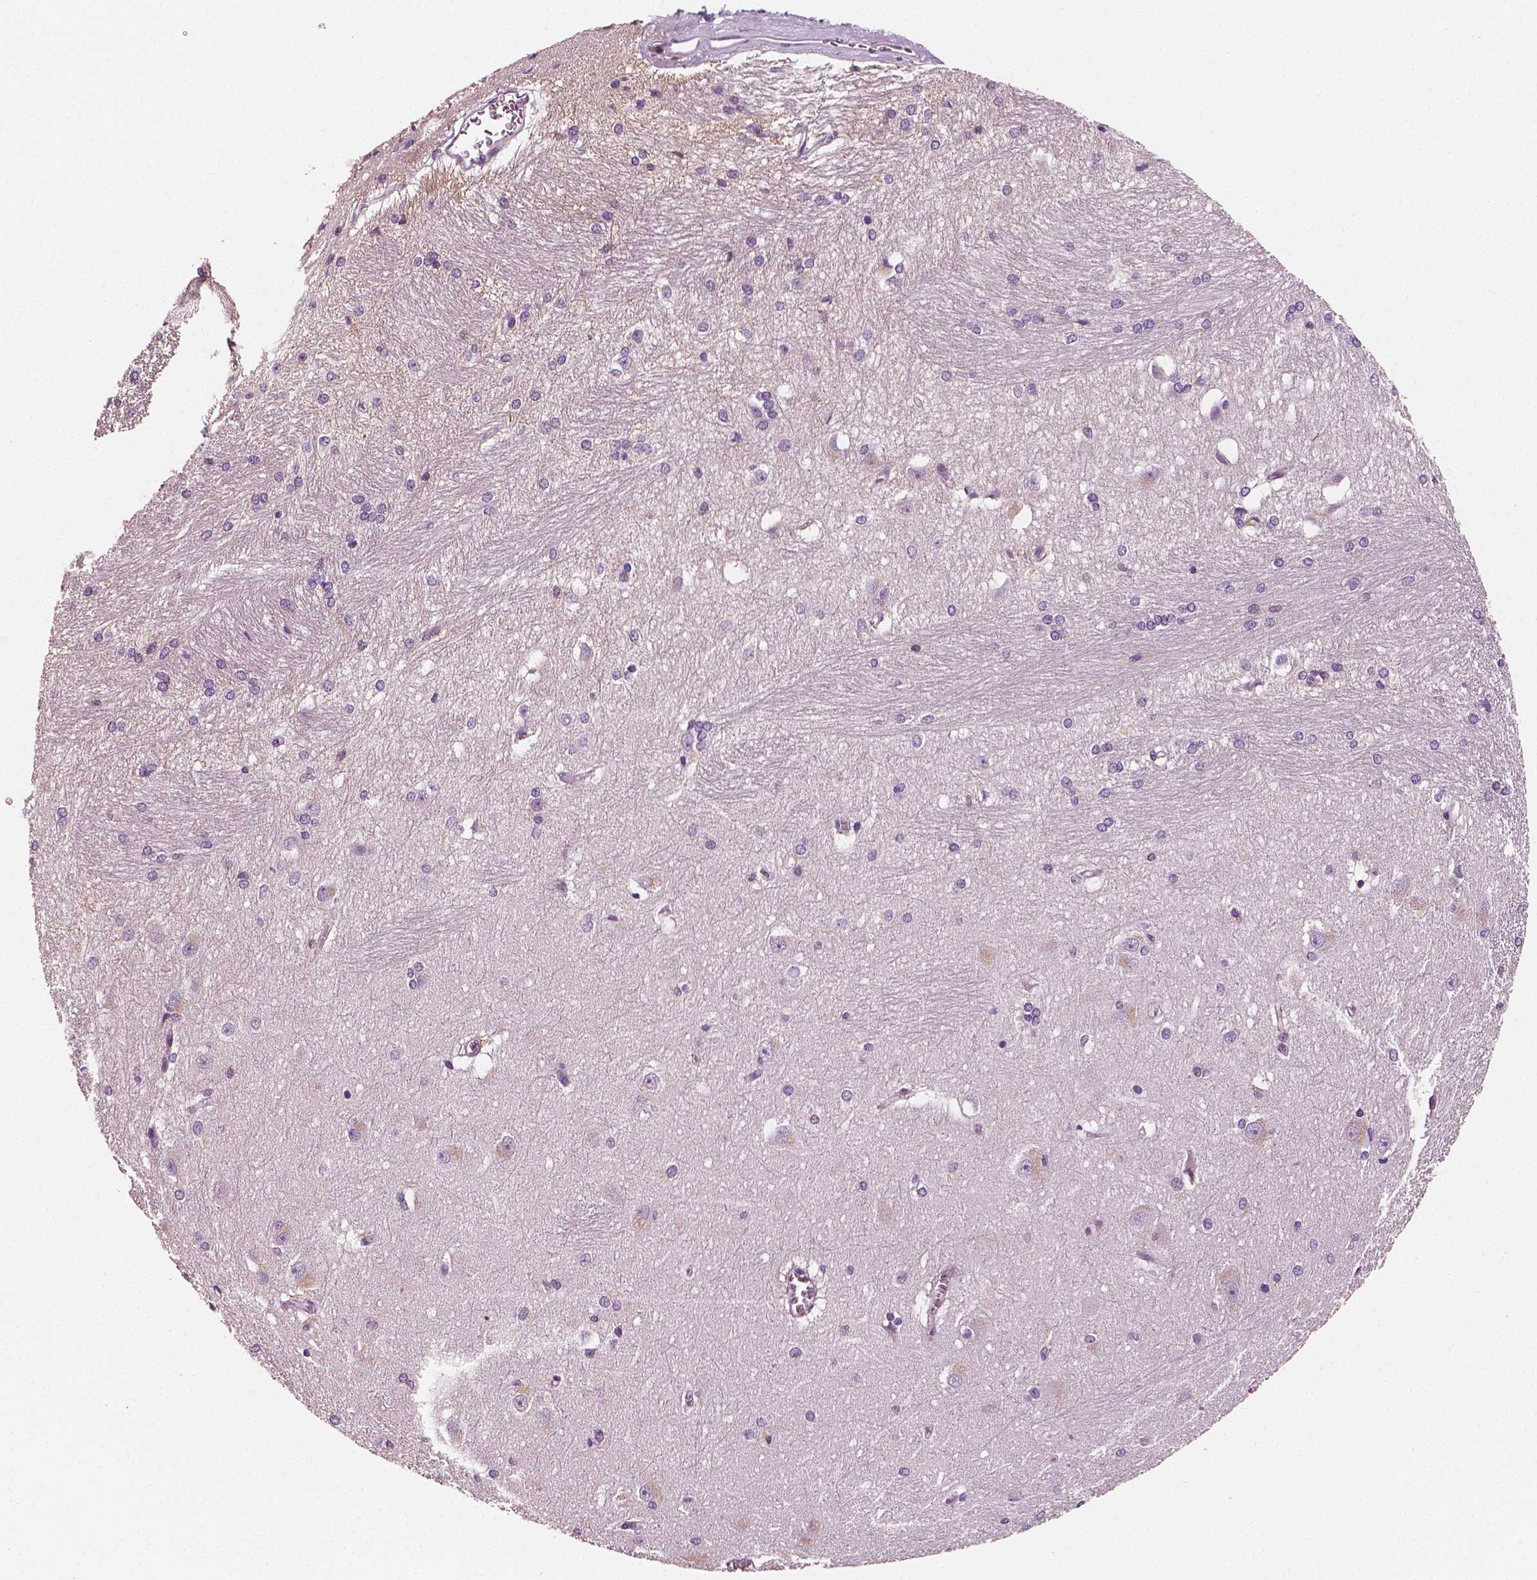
{"staining": {"intensity": "negative", "quantity": "none", "location": "none"}, "tissue": "hippocampus", "cell_type": "Glial cells", "image_type": "normal", "snomed": [{"axis": "morphology", "description": "Normal tissue, NOS"}, {"axis": "topography", "description": "Cerebral cortex"}, {"axis": "topography", "description": "Hippocampus"}], "caption": "Glial cells show no significant protein expression in normal hippocampus. The staining was performed using DAB to visualize the protein expression in brown, while the nuclei were stained in blue with hematoxylin (Magnification: 20x).", "gene": "PTPRC", "patient": {"sex": "female", "age": 19}}